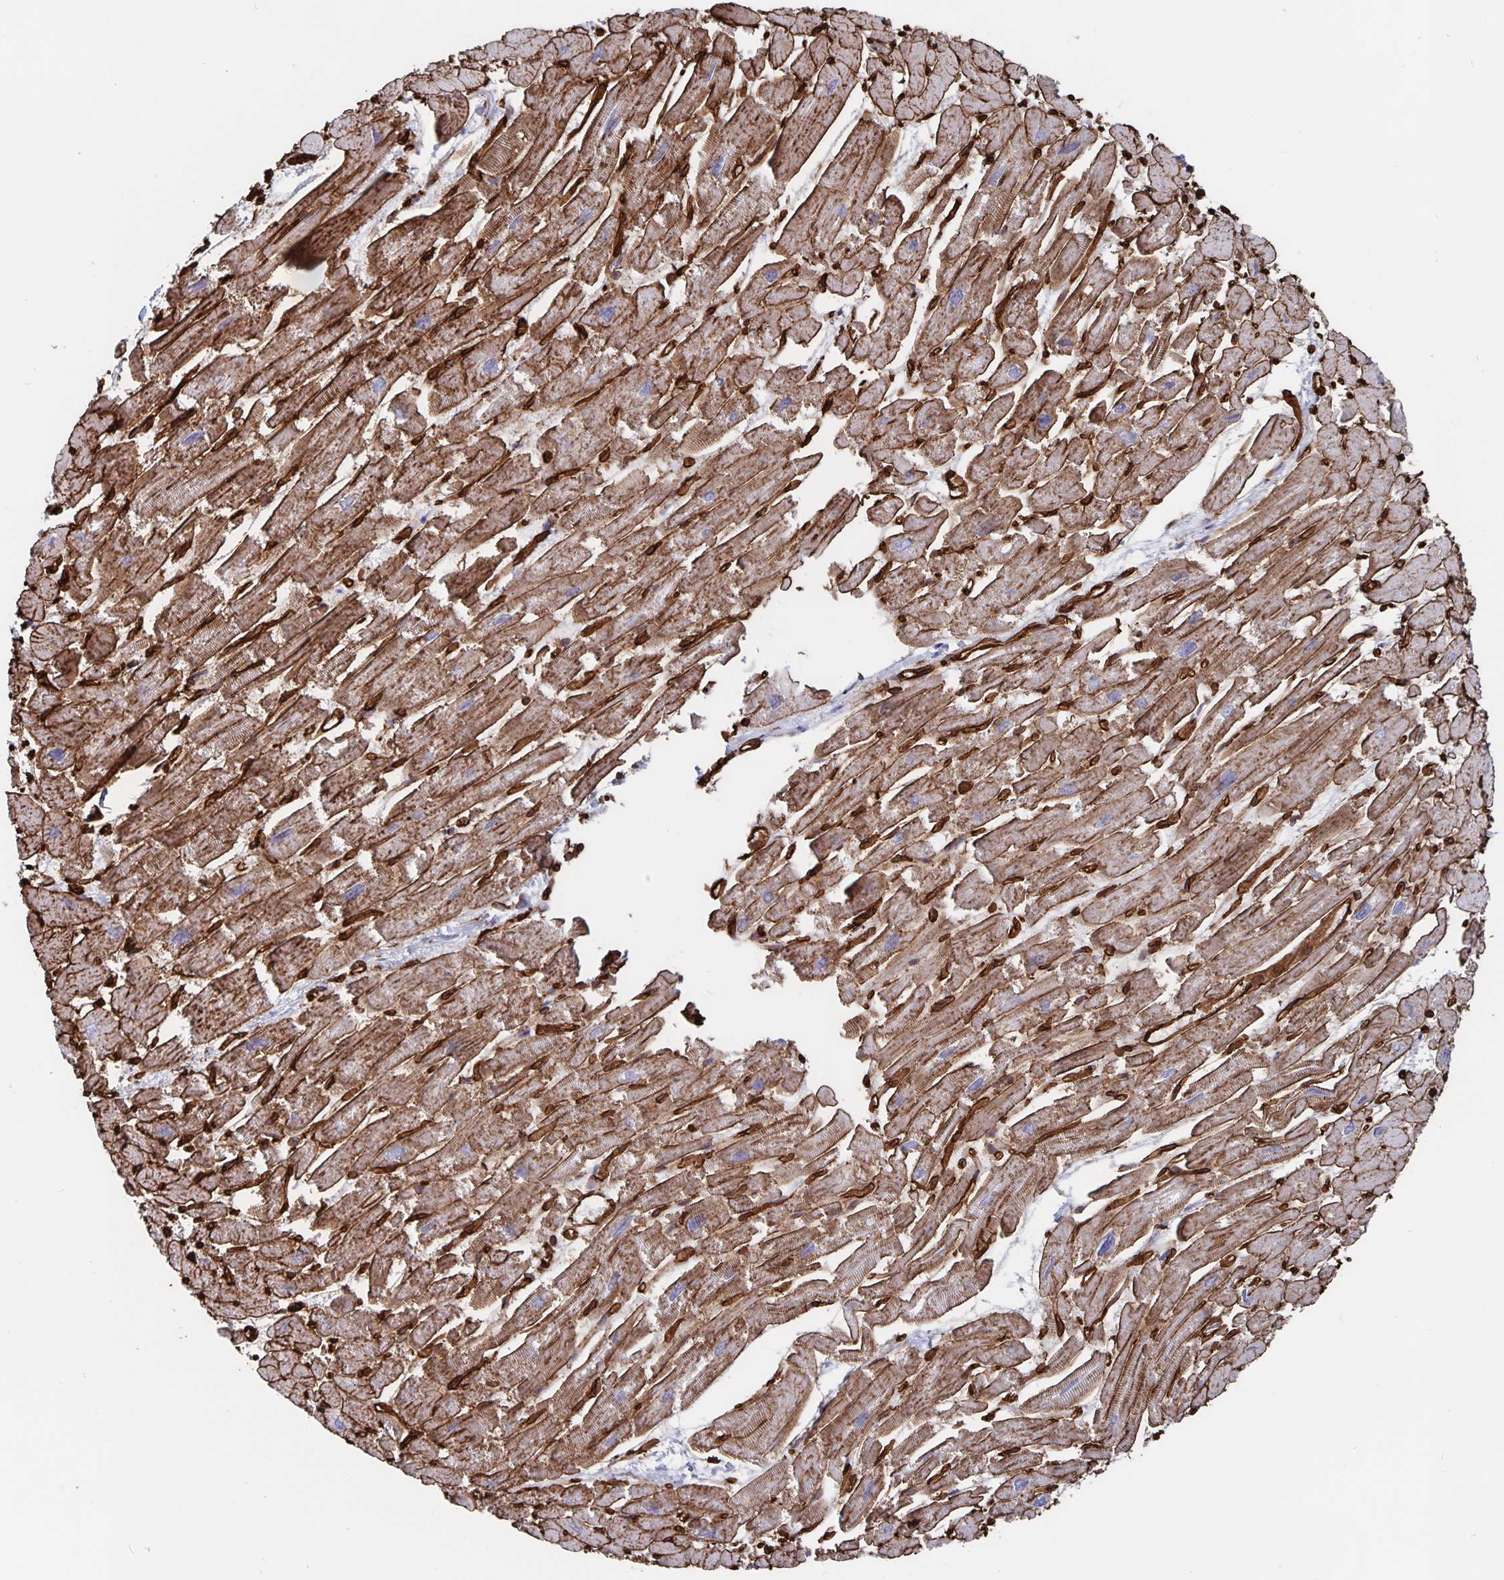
{"staining": {"intensity": "strong", "quantity": ">75%", "location": "cytoplasmic/membranous"}, "tissue": "heart muscle", "cell_type": "Cardiomyocytes", "image_type": "normal", "snomed": [{"axis": "morphology", "description": "Normal tissue, NOS"}, {"axis": "topography", "description": "Heart"}], "caption": "Protein analysis of benign heart muscle exhibits strong cytoplasmic/membranous expression in about >75% of cardiomyocytes.", "gene": "DCHS2", "patient": {"sex": "male", "age": 54}}